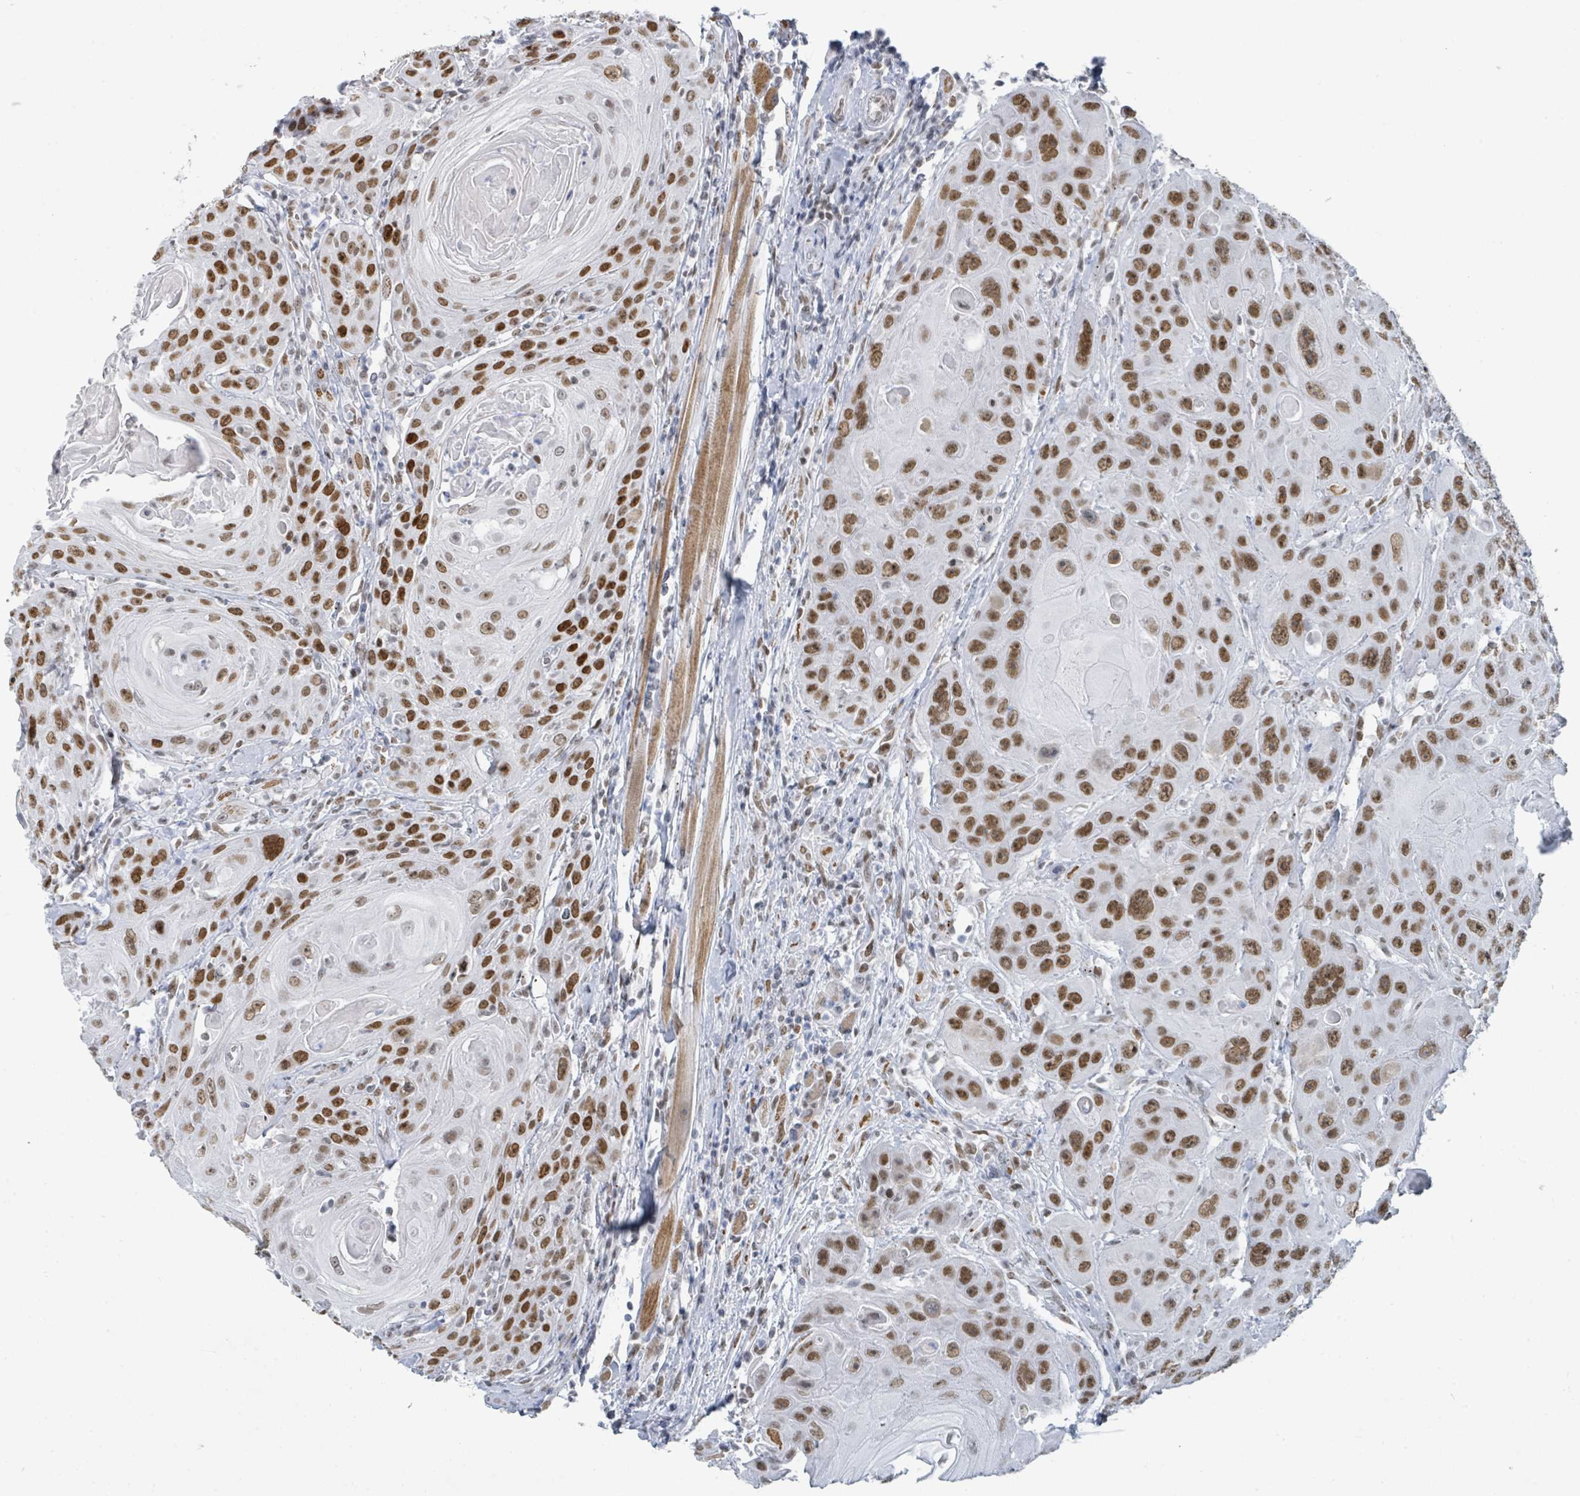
{"staining": {"intensity": "strong", "quantity": ">75%", "location": "nuclear"}, "tissue": "head and neck cancer", "cell_type": "Tumor cells", "image_type": "cancer", "snomed": [{"axis": "morphology", "description": "Squamous cell carcinoma, NOS"}, {"axis": "topography", "description": "Head-Neck"}], "caption": "Protein analysis of head and neck cancer (squamous cell carcinoma) tissue displays strong nuclear positivity in approximately >75% of tumor cells.", "gene": "EHMT2", "patient": {"sex": "female", "age": 59}}